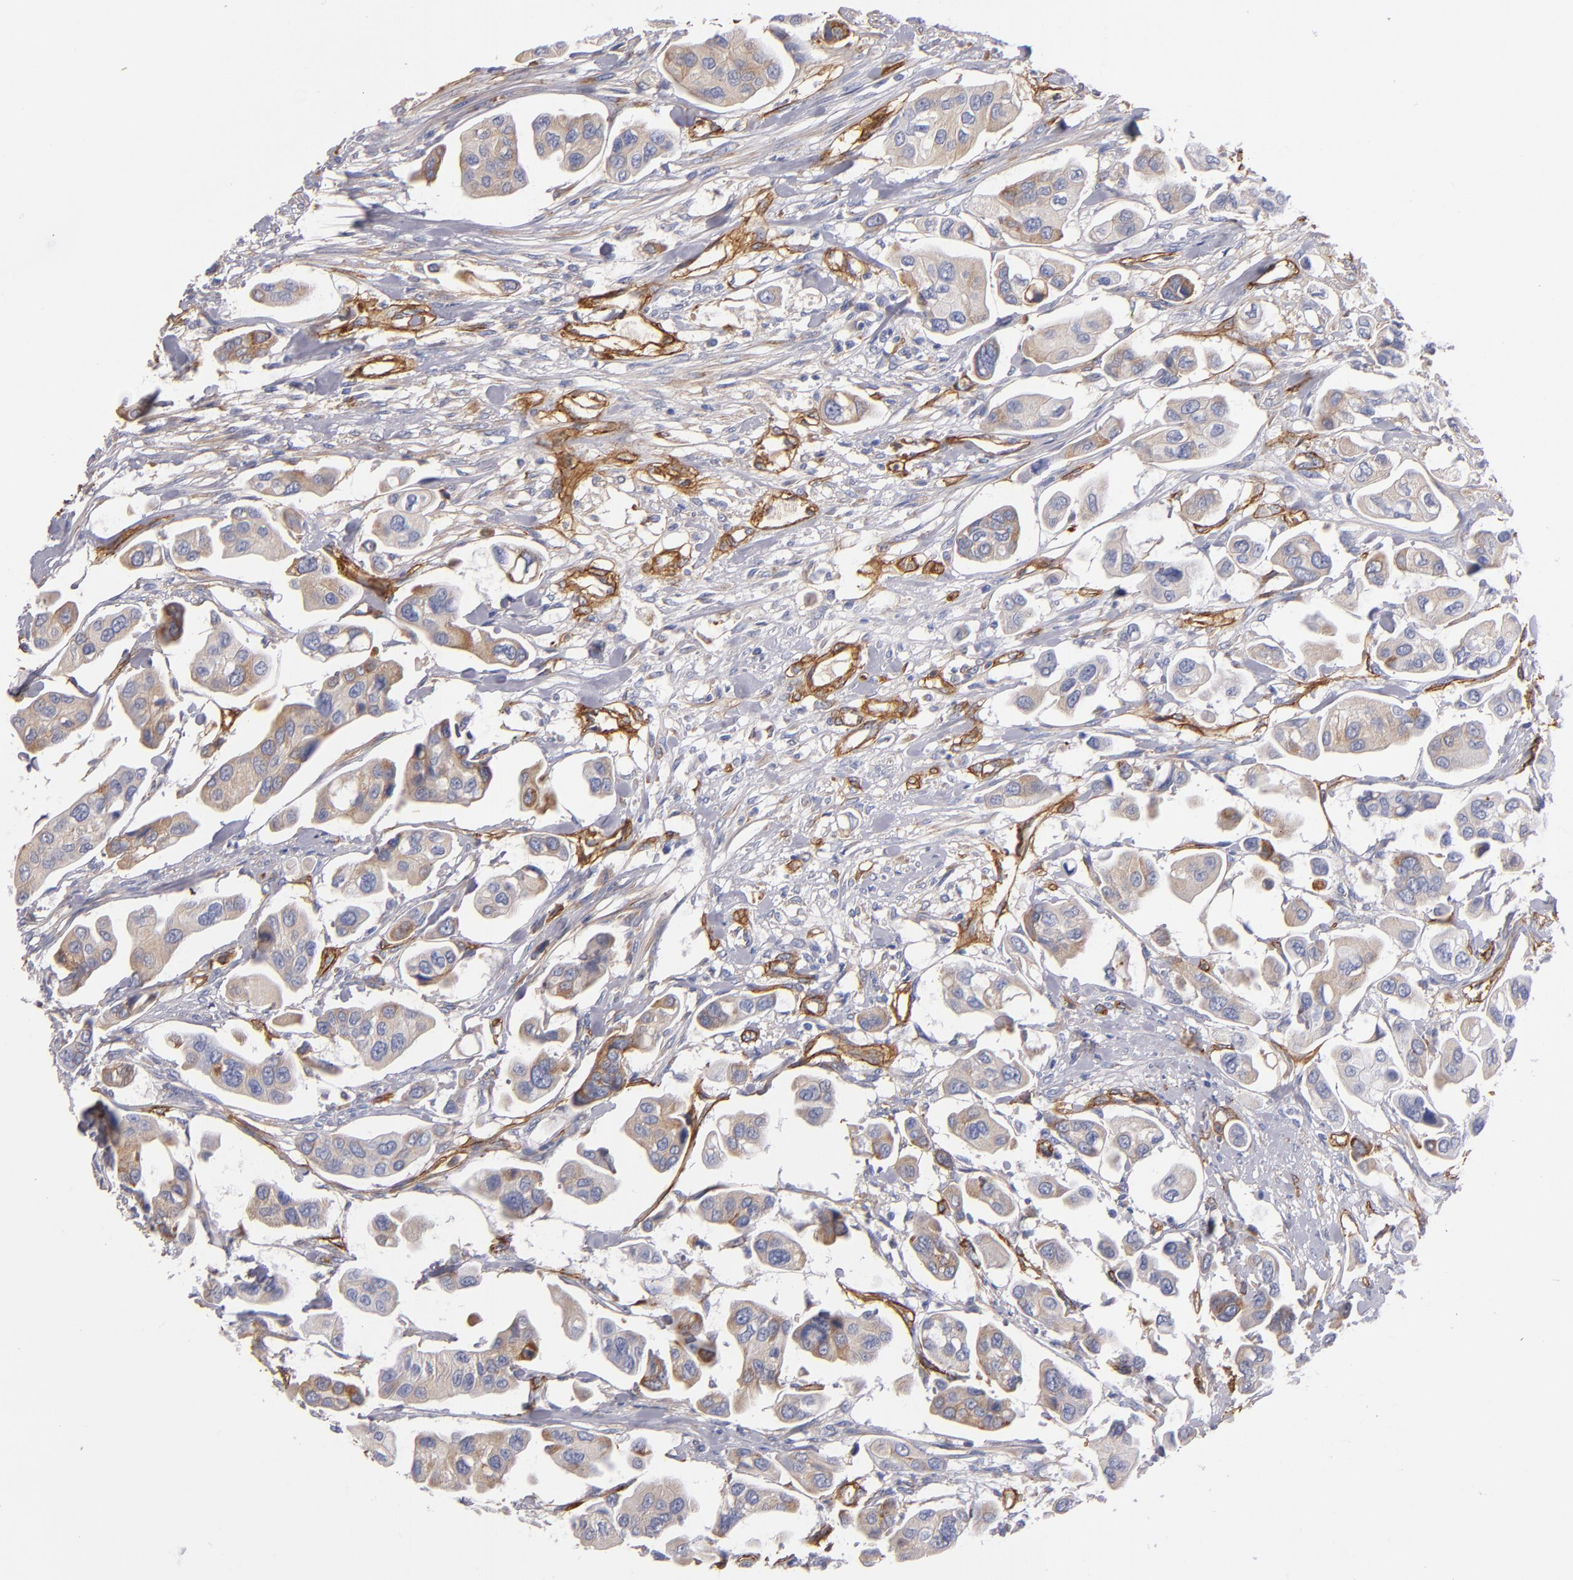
{"staining": {"intensity": "weak", "quantity": ">75%", "location": "cytoplasmic/membranous"}, "tissue": "urothelial cancer", "cell_type": "Tumor cells", "image_type": "cancer", "snomed": [{"axis": "morphology", "description": "Adenocarcinoma, NOS"}, {"axis": "topography", "description": "Urinary bladder"}], "caption": "Urothelial cancer tissue demonstrates weak cytoplasmic/membranous expression in about >75% of tumor cells The protein is stained brown, and the nuclei are stained in blue (DAB (3,3'-diaminobenzidine) IHC with brightfield microscopy, high magnification).", "gene": "LAMC1", "patient": {"sex": "male", "age": 61}}